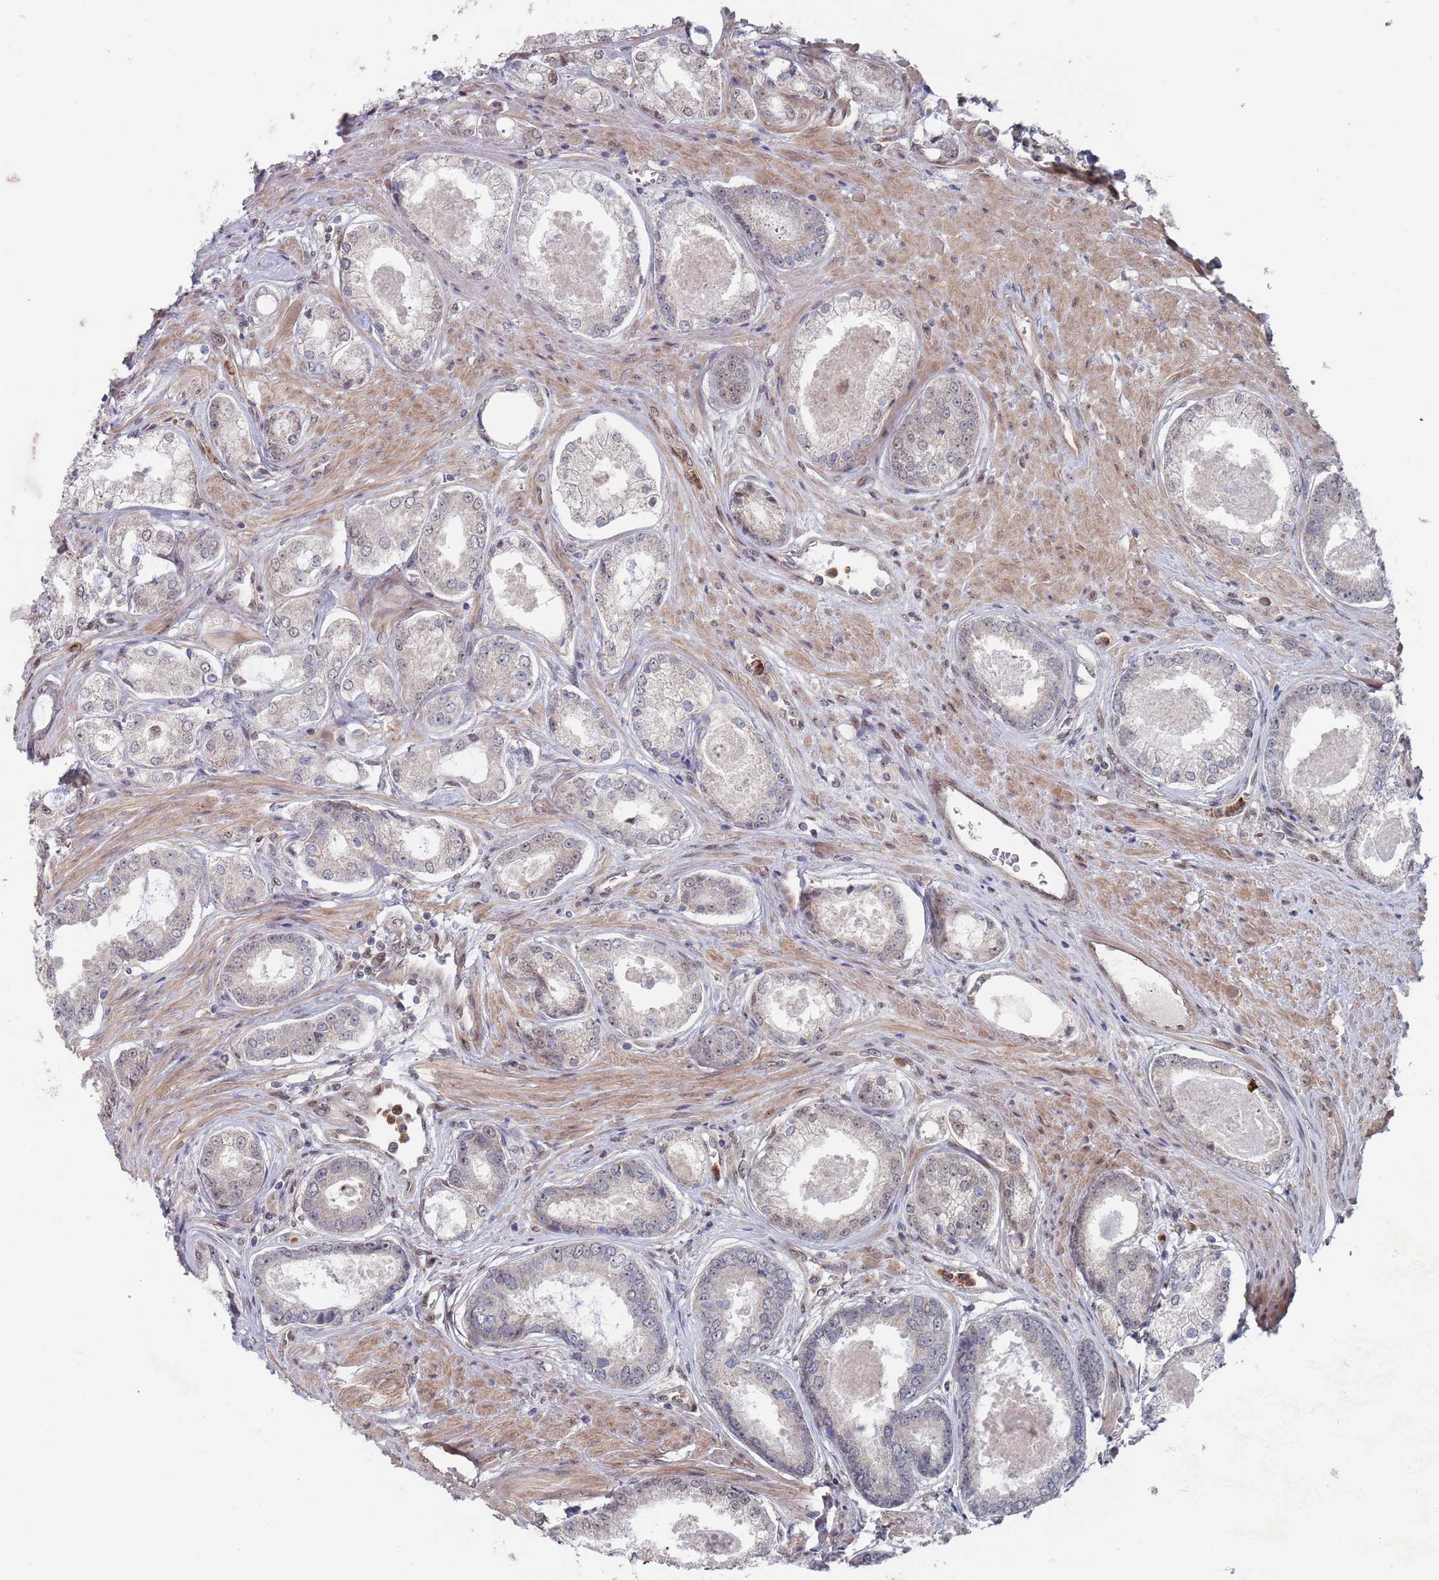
{"staining": {"intensity": "weak", "quantity": "<25%", "location": "nuclear"}, "tissue": "prostate cancer", "cell_type": "Tumor cells", "image_type": "cancer", "snomed": [{"axis": "morphology", "description": "Adenocarcinoma, Low grade"}, {"axis": "topography", "description": "Prostate"}], "caption": "There is no significant expression in tumor cells of prostate cancer (low-grade adenocarcinoma). (Immunohistochemistry, brightfield microscopy, high magnification).", "gene": "RPP25", "patient": {"sex": "male", "age": 68}}